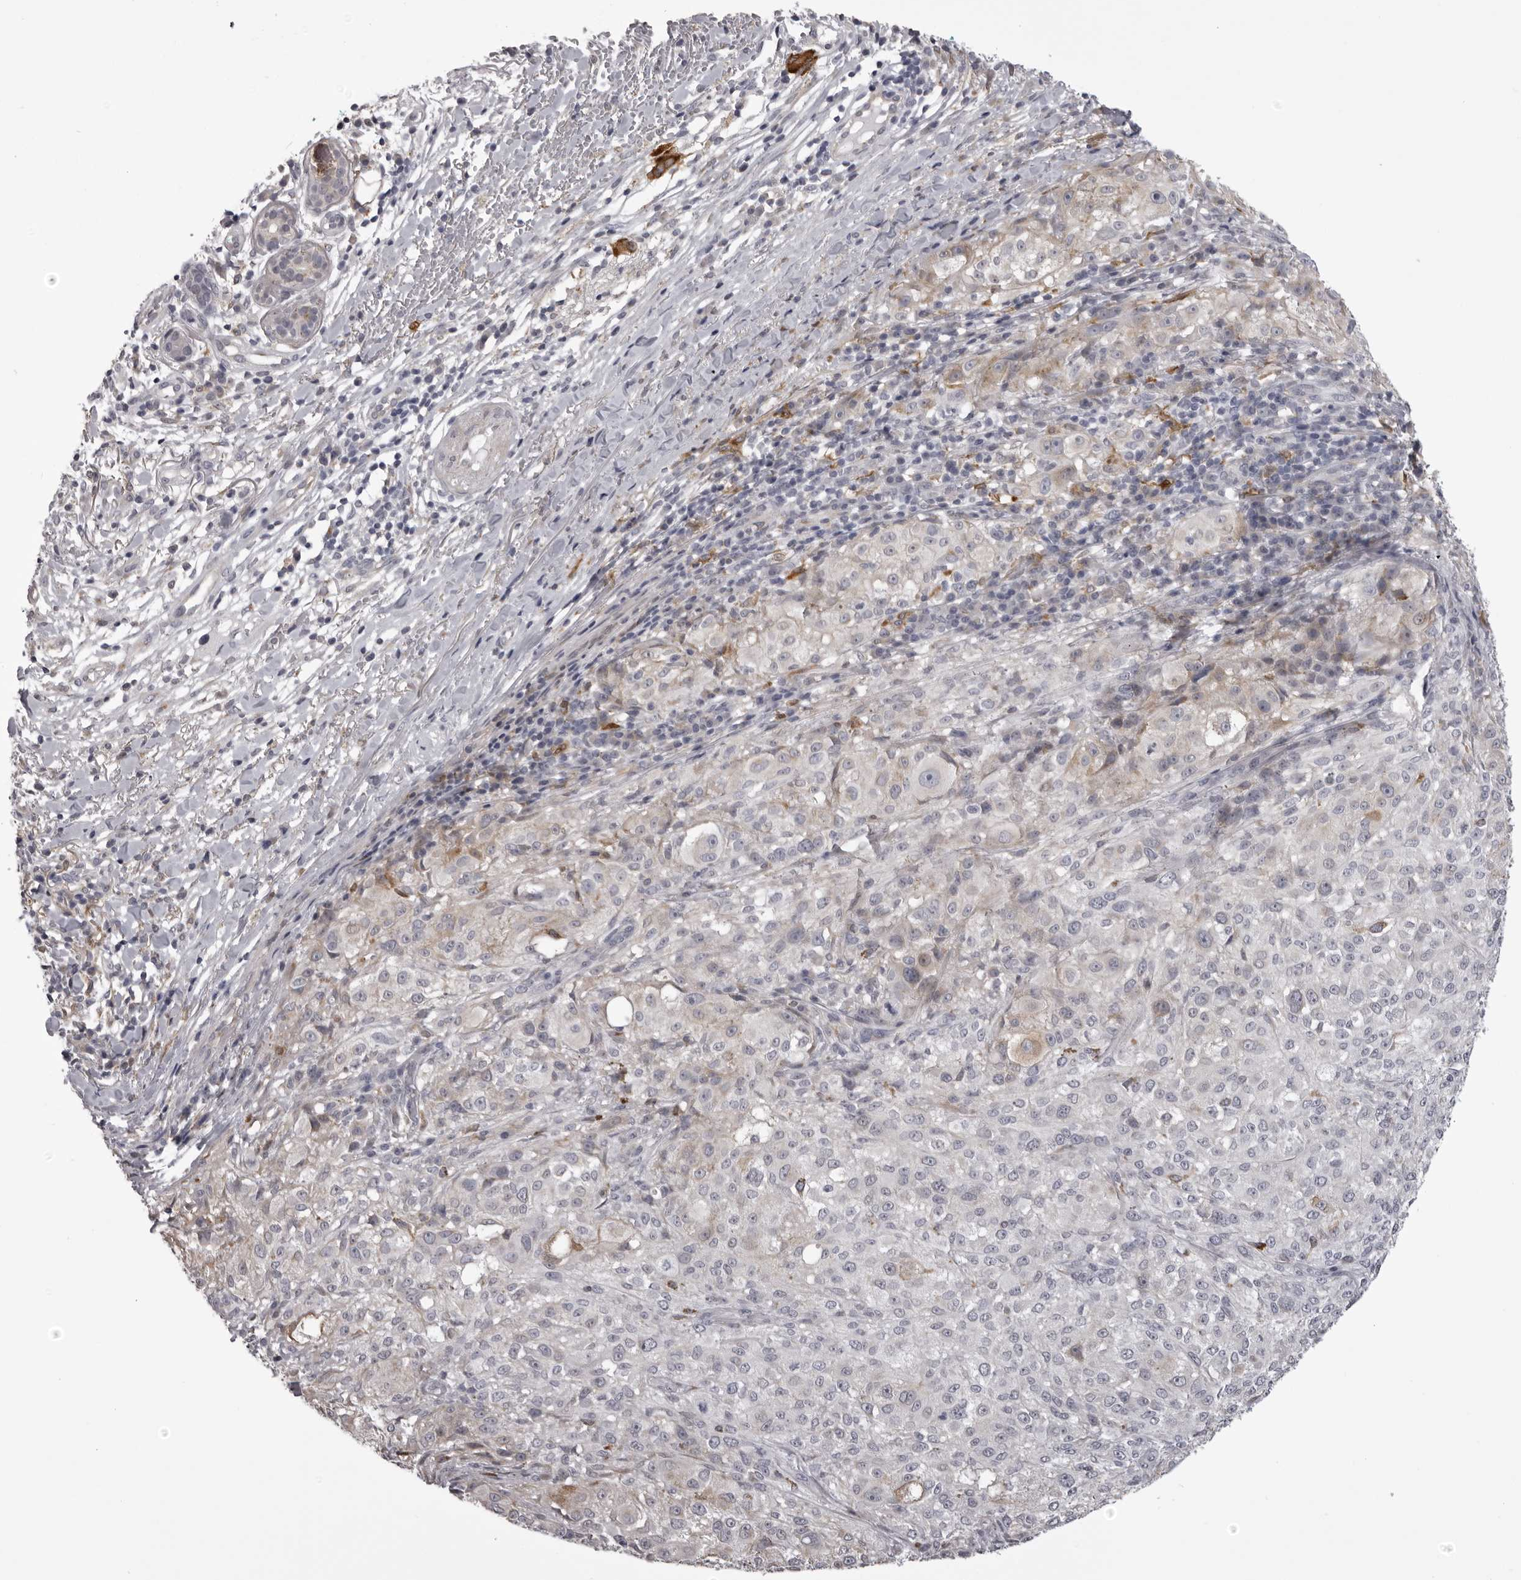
{"staining": {"intensity": "negative", "quantity": "none", "location": "none"}, "tissue": "melanoma", "cell_type": "Tumor cells", "image_type": "cancer", "snomed": [{"axis": "morphology", "description": "Necrosis, NOS"}, {"axis": "morphology", "description": "Malignant melanoma, NOS"}, {"axis": "topography", "description": "Skin"}], "caption": "A high-resolution micrograph shows immunohistochemistry staining of malignant melanoma, which displays no significant positivity in tumor cells.", "gene": "NCEH1", "patient": {"sex": "female", "age": 87}}